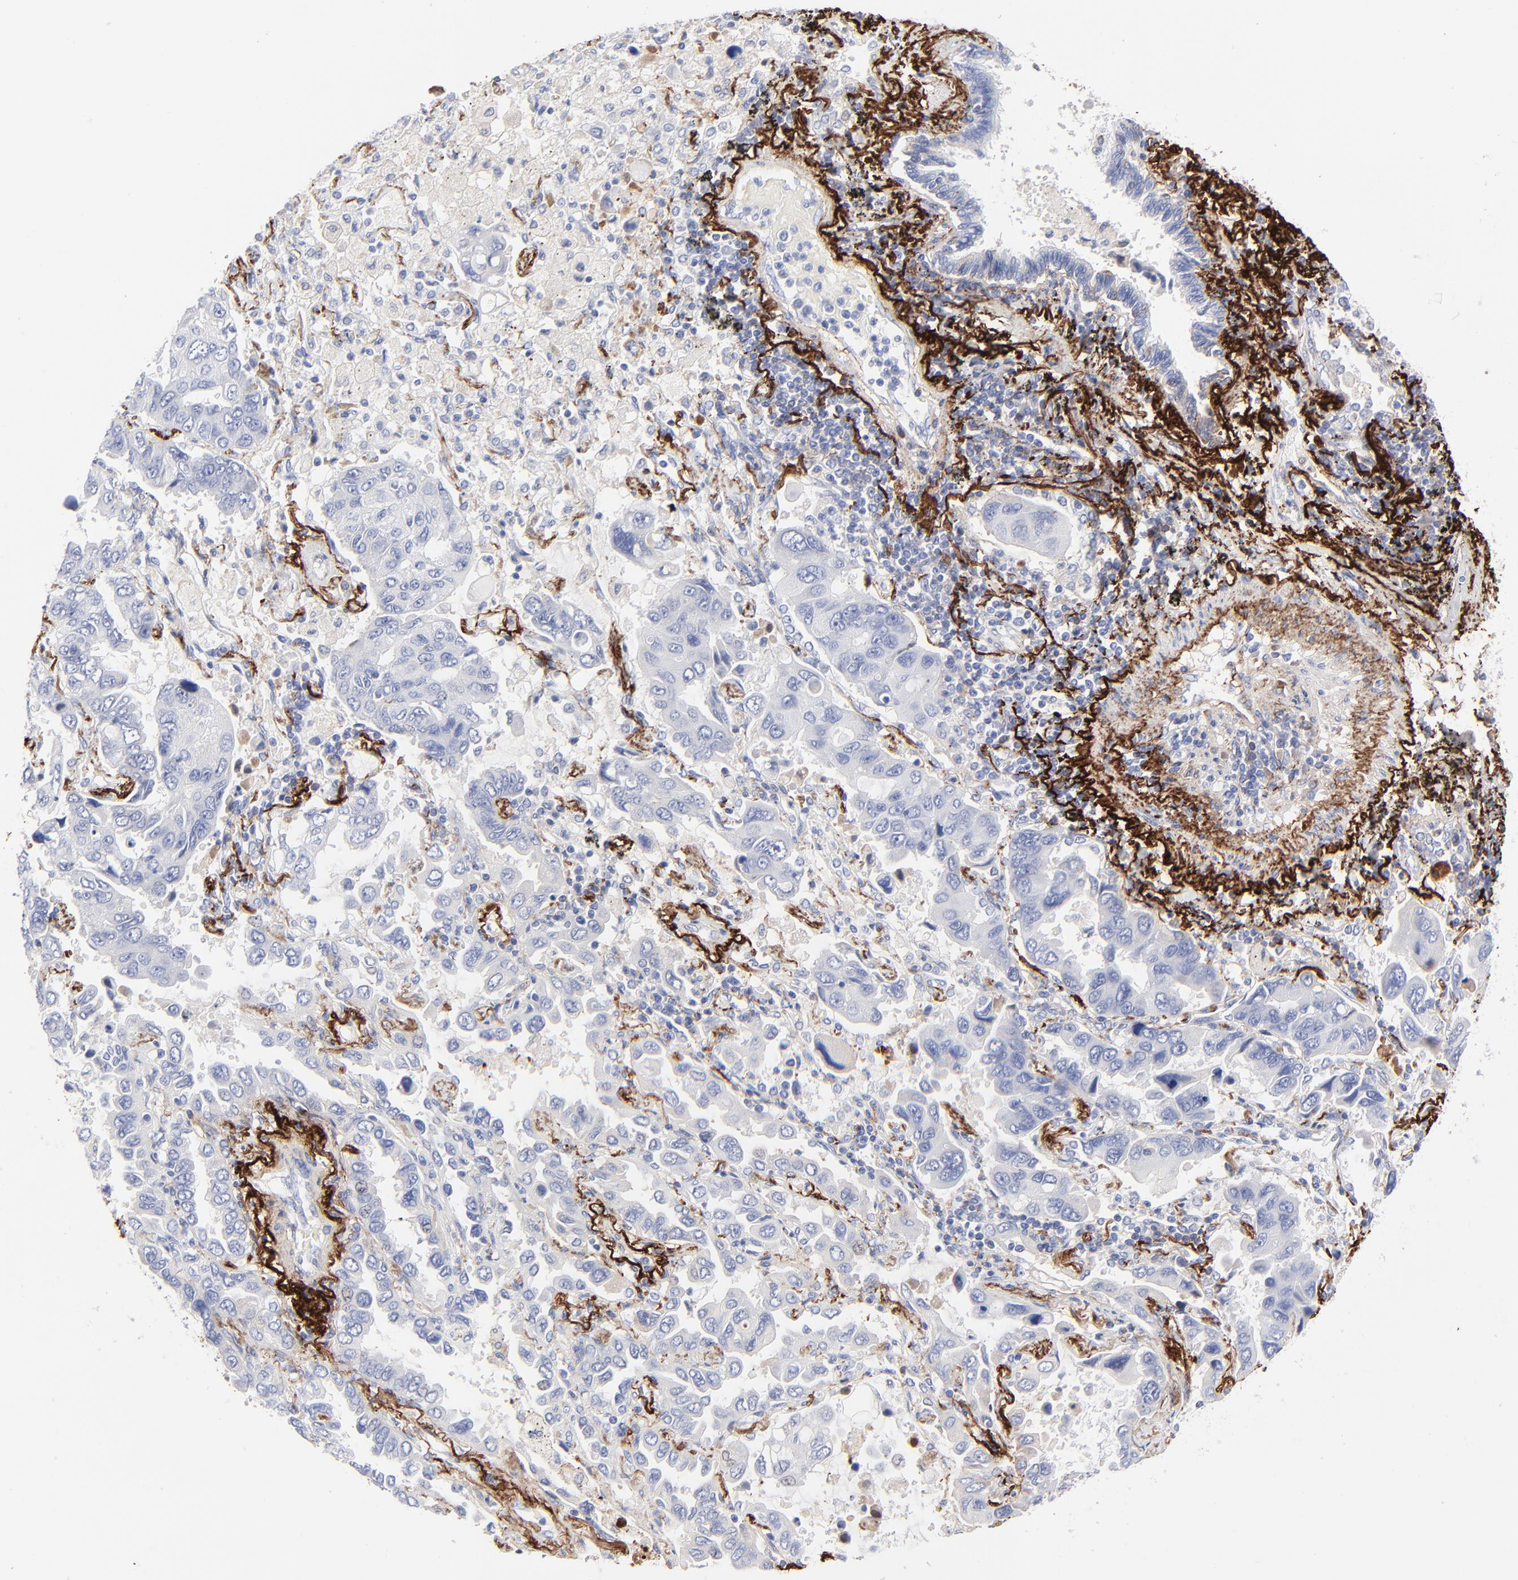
{"staining": {"intensity": "negative", "quantity": "none", "location": "none"}, "tissue": "lung cancer", "cell_type": "Tumor cells", "image_type": "cancer", "snomed": [{"axis": "morphology", "description": "Adenocarcinoma, NOS"}, {"axis": "topography", "description": "Lung"}], "caption": "The photomicrograph shows no significant expression in tumor cells of lung adenocarcinoma. (DAB immunohistochemistry, high magnification).", "gene": "FBLN2", "patient": {"sex": "male", "age": 64}}